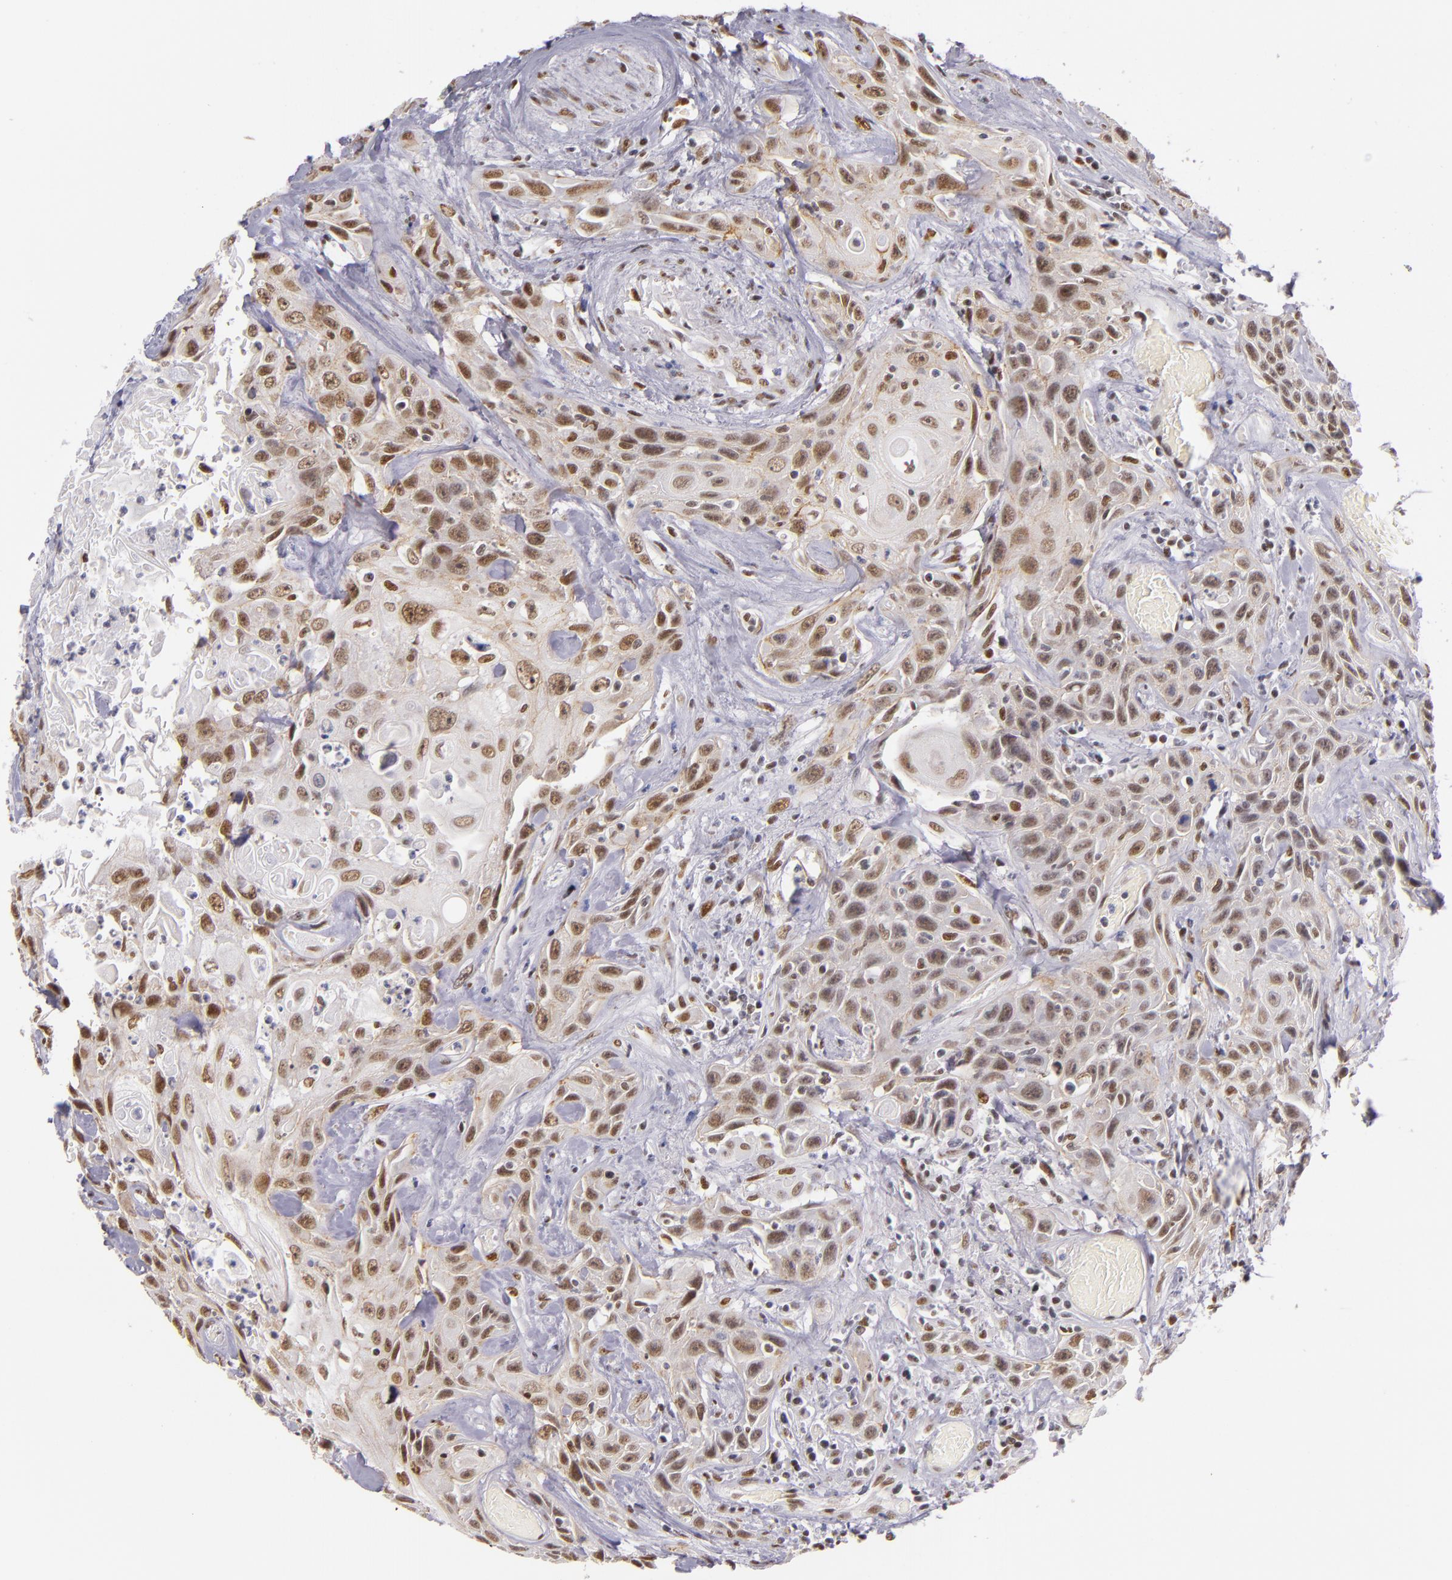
{"staining": {"intensity": "moderate", "quantity": ">75%", "location": "nuclear"}, "tissue": "urothelial cancer", "cell_type": "Tumor cells", "image_type": "cancer", "snomed": [{"axis": "morphology", "description": "Urothelial carcinoma, High grade"}, {"axis": "topography", "description": "Urinary bladder"}], "caption": "Brown immunohistochemical staining in high-grade urothelial carcinoma shows moderate nuclear staining in approximately >75% of tumor cells.", "gene": "NCOR2", "patient": {"sex": "female", "age": 84}}